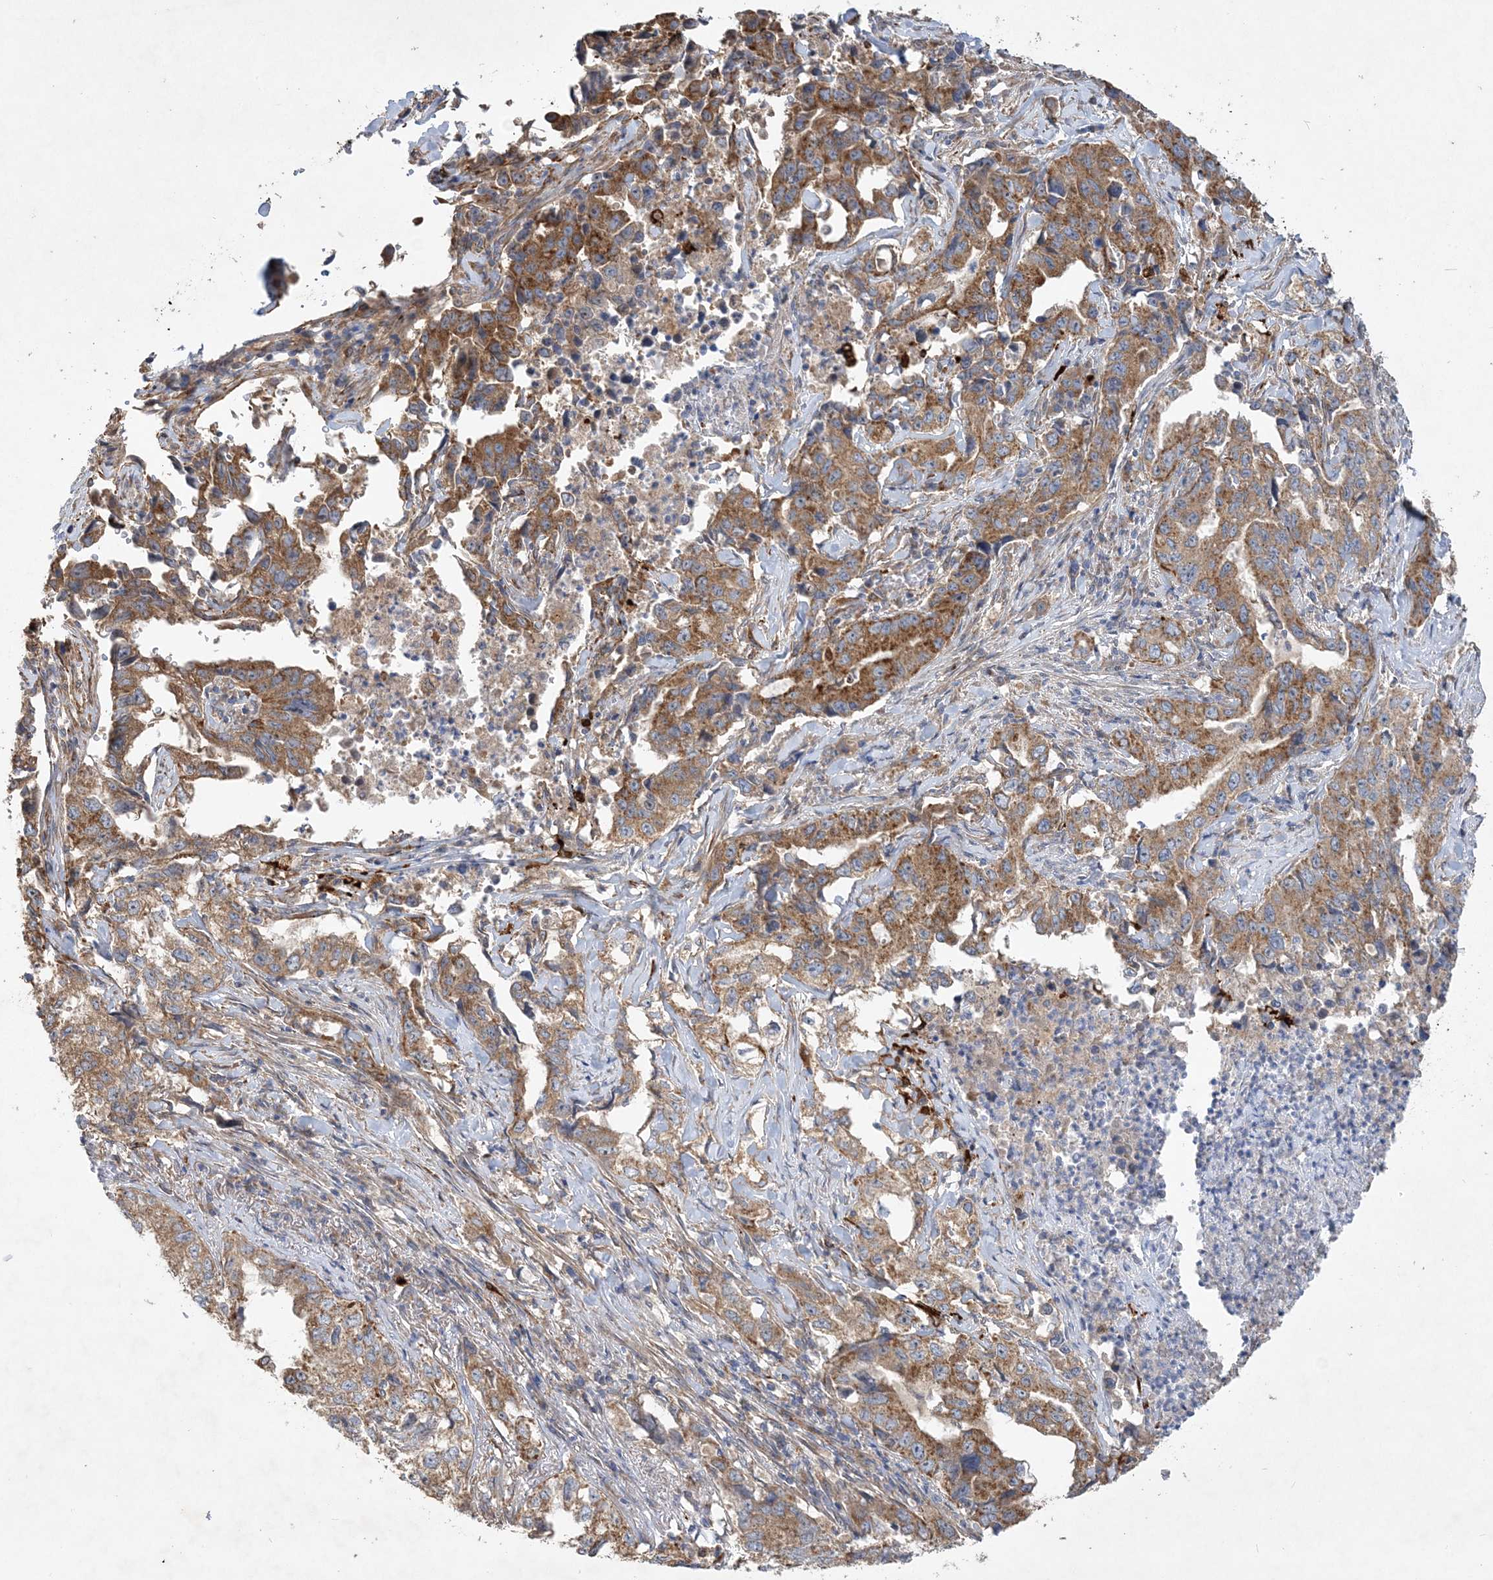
{"staining": {"intensity": "moderate", "quantity": ">75%", "location": "cytoplasmic/membranous"}, "tissue": "lung cancer", "cell_type": "Tumor cells", "image_type": "cancer", "snomed": [{"axis": "morphology", "description": "Adenocarcinoma, NOS"}, {"axis": "topography", "description": "Lung"}], "caption": "Immunohistochemistry image of neoplastic tissue: lung cancer stained using immunohistochemistry (IHC) displays medium levels of moderate protein expression localized specifically in the cytoplasmic/membranous of tumor cells, appearing as a cytoplasmic/membranous brown color.", "gene": "FEZ2", "patient": {"sex": "female", "age": 51}}